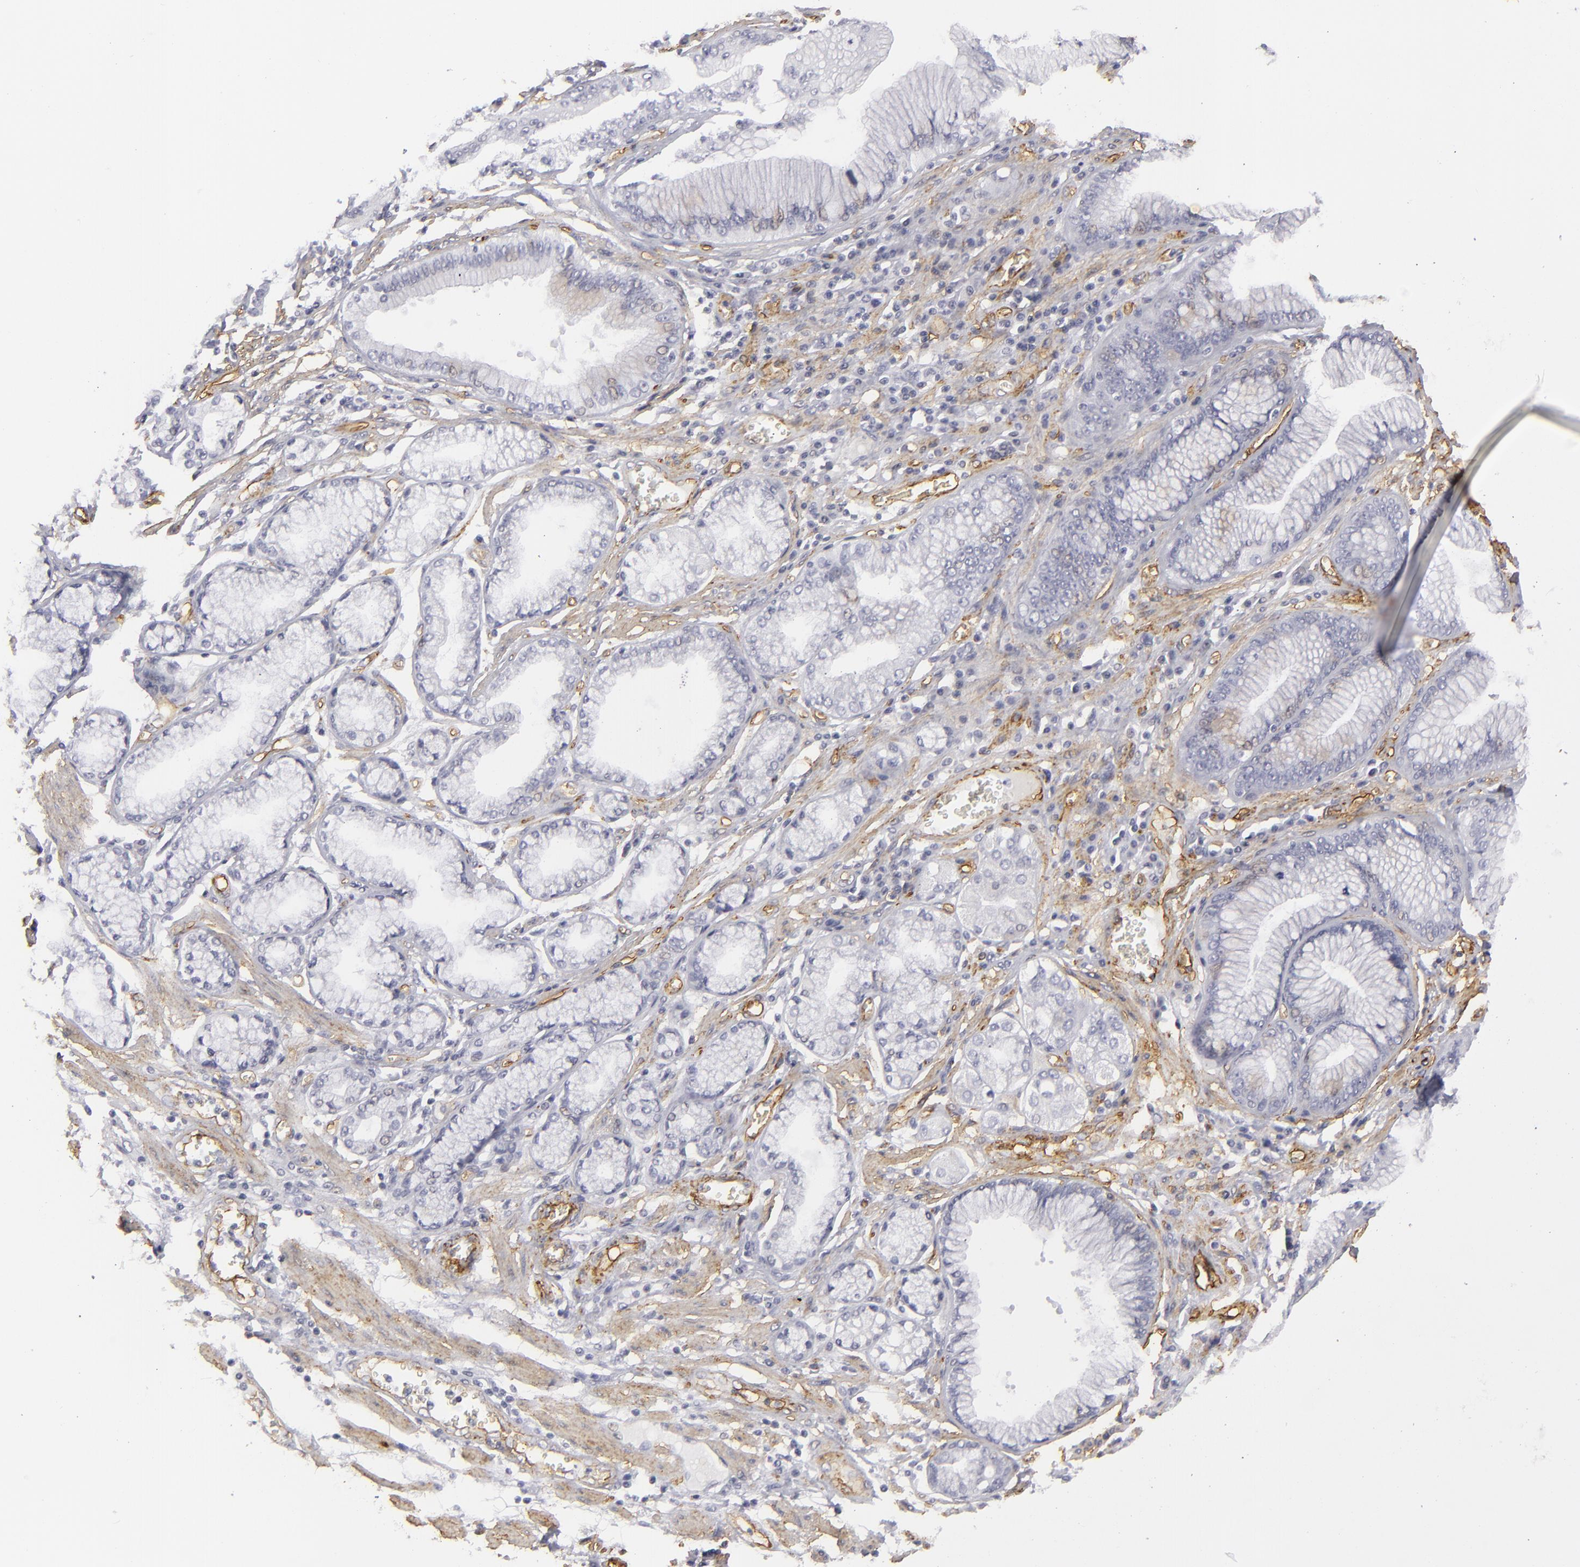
{"staining": {"intensity": "negative", "quantity": "none", "location": "none"}, "tissue": "stomach cancer", "cell_type": "Tumor cells", "image_type": "cancer", "snomed": [{"axis": "morphology", "description": "Adenocarcinoma, NOS"}, {"axis": "topography", "description": "Pancreas"}, {"axis": "topography", "description": "Stomach, upper"}], "caption": "Immunohistochemistry micrograph of human adenocarcinoma (stomach) stained for a protein (brown), which shows no staining in tumor cells. (Immunohistochemistry, brightfield microscopy, high magnification).", "gene": "MCAM", "patient": {"sex": "male", "age": 77}}